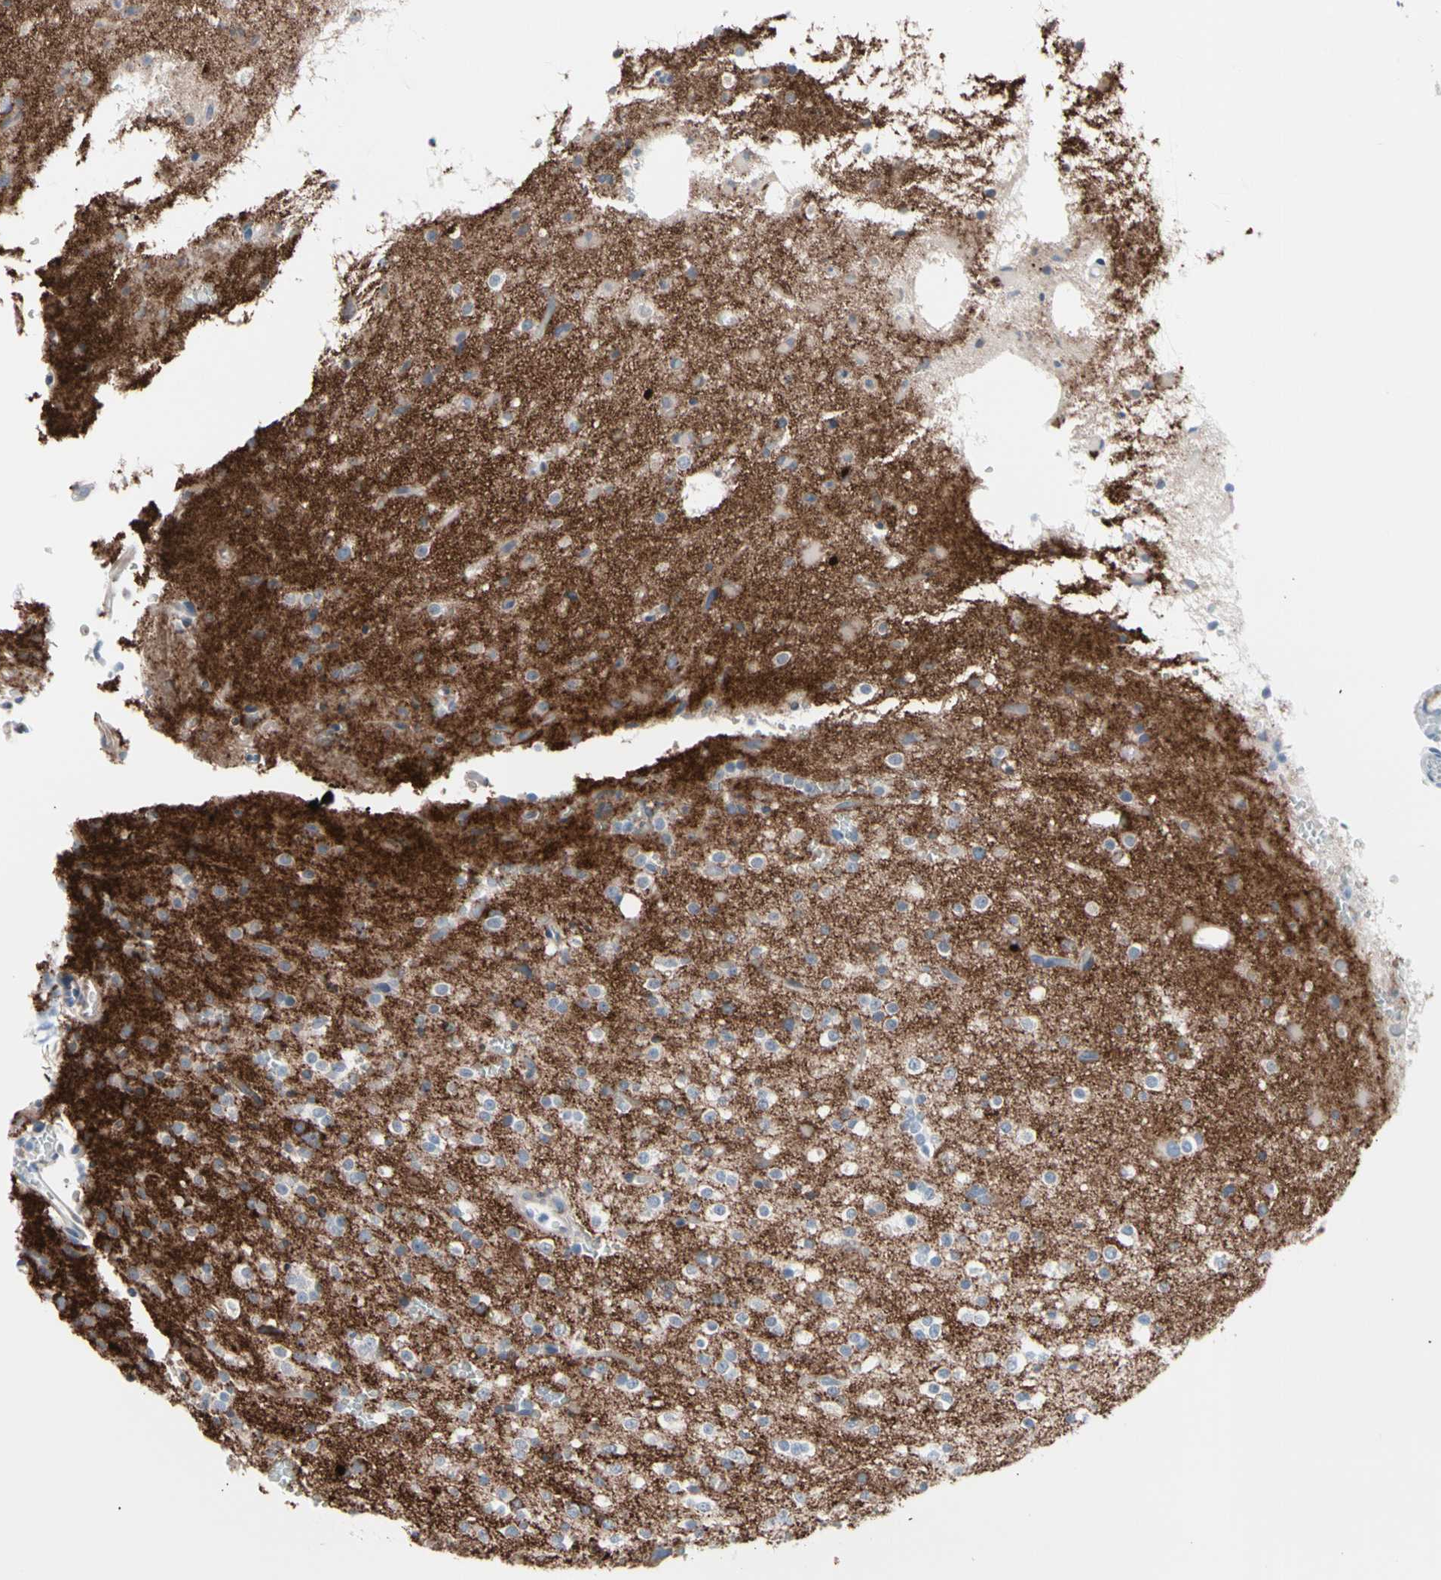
{"staining": {"intensity": "negative", "quantity": "none", "location": "none"}, "tissue": "glioma", "cell_type": "Tumor cells", "image_type": "cancer", "snomed": [{"axis": "morphology", "description": "Glioma, malignant, High grade"}, {"axis": "topography", "description": "Brain"}], "caption": "Protein analysis of malignant high-grade glioma shows no significant staining in tumor cells.", "gene": "HK1", "patient": {"sex": "male", "age": 47}}